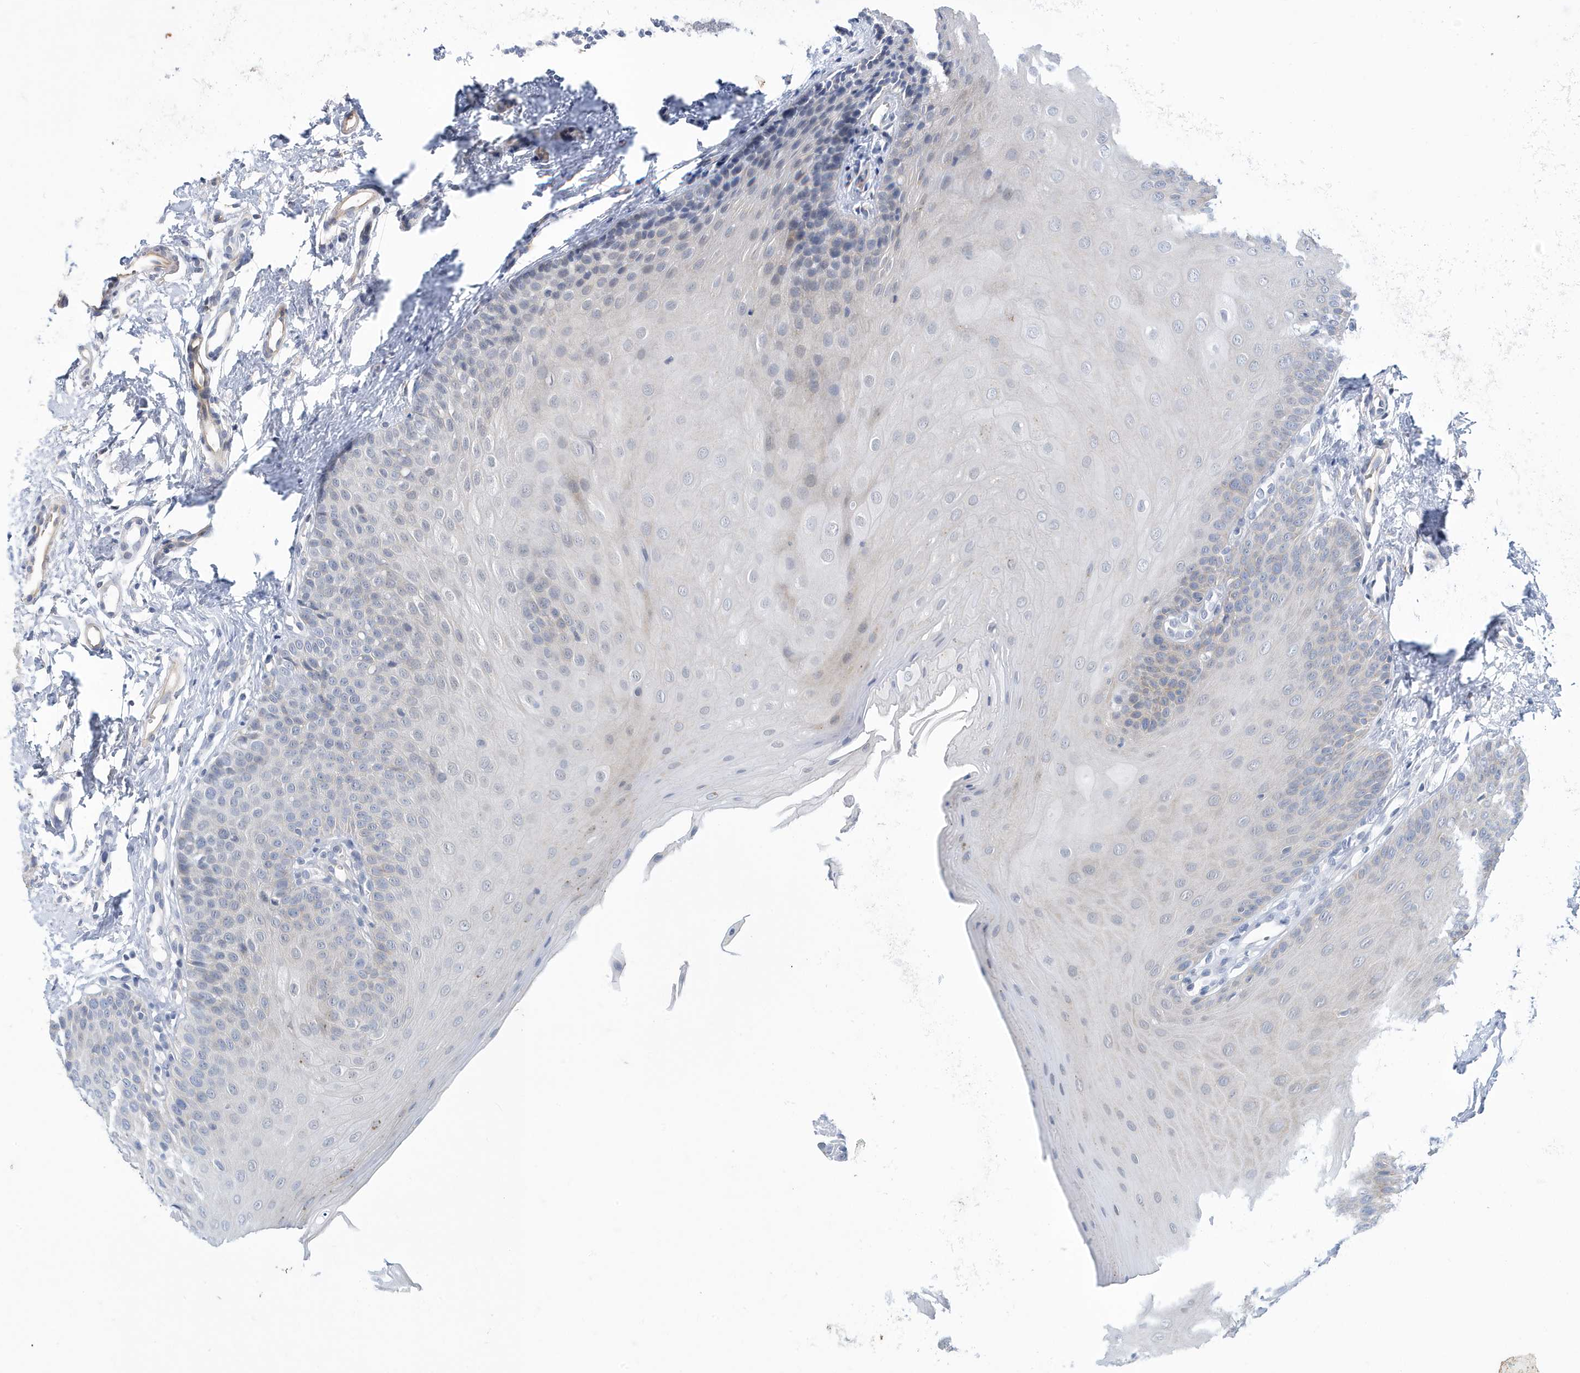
{"staining": {"intensity": "moderate", "quantity": "25%-75%", "location": "cytoplasmic/membranous"}, "tissue": "oral mucosa", "cell_type": "Squamous epithelial cells", "image_type": "normal", "snomed": [{"axis": "morphology", "description": "Normal tissue, NOS"}, {"axis": "topography", "description": "Oral tissue"}], "caption": "A histopathology image showing moderate cytoplasmic/membranous staining in about 25%-75% of squamous epithelial cells in normal oral mucosa, as visualized by brown immunohistochemical staining.", "gene": "ZNF654", "patient": {"sex": "female", "age": 68}}